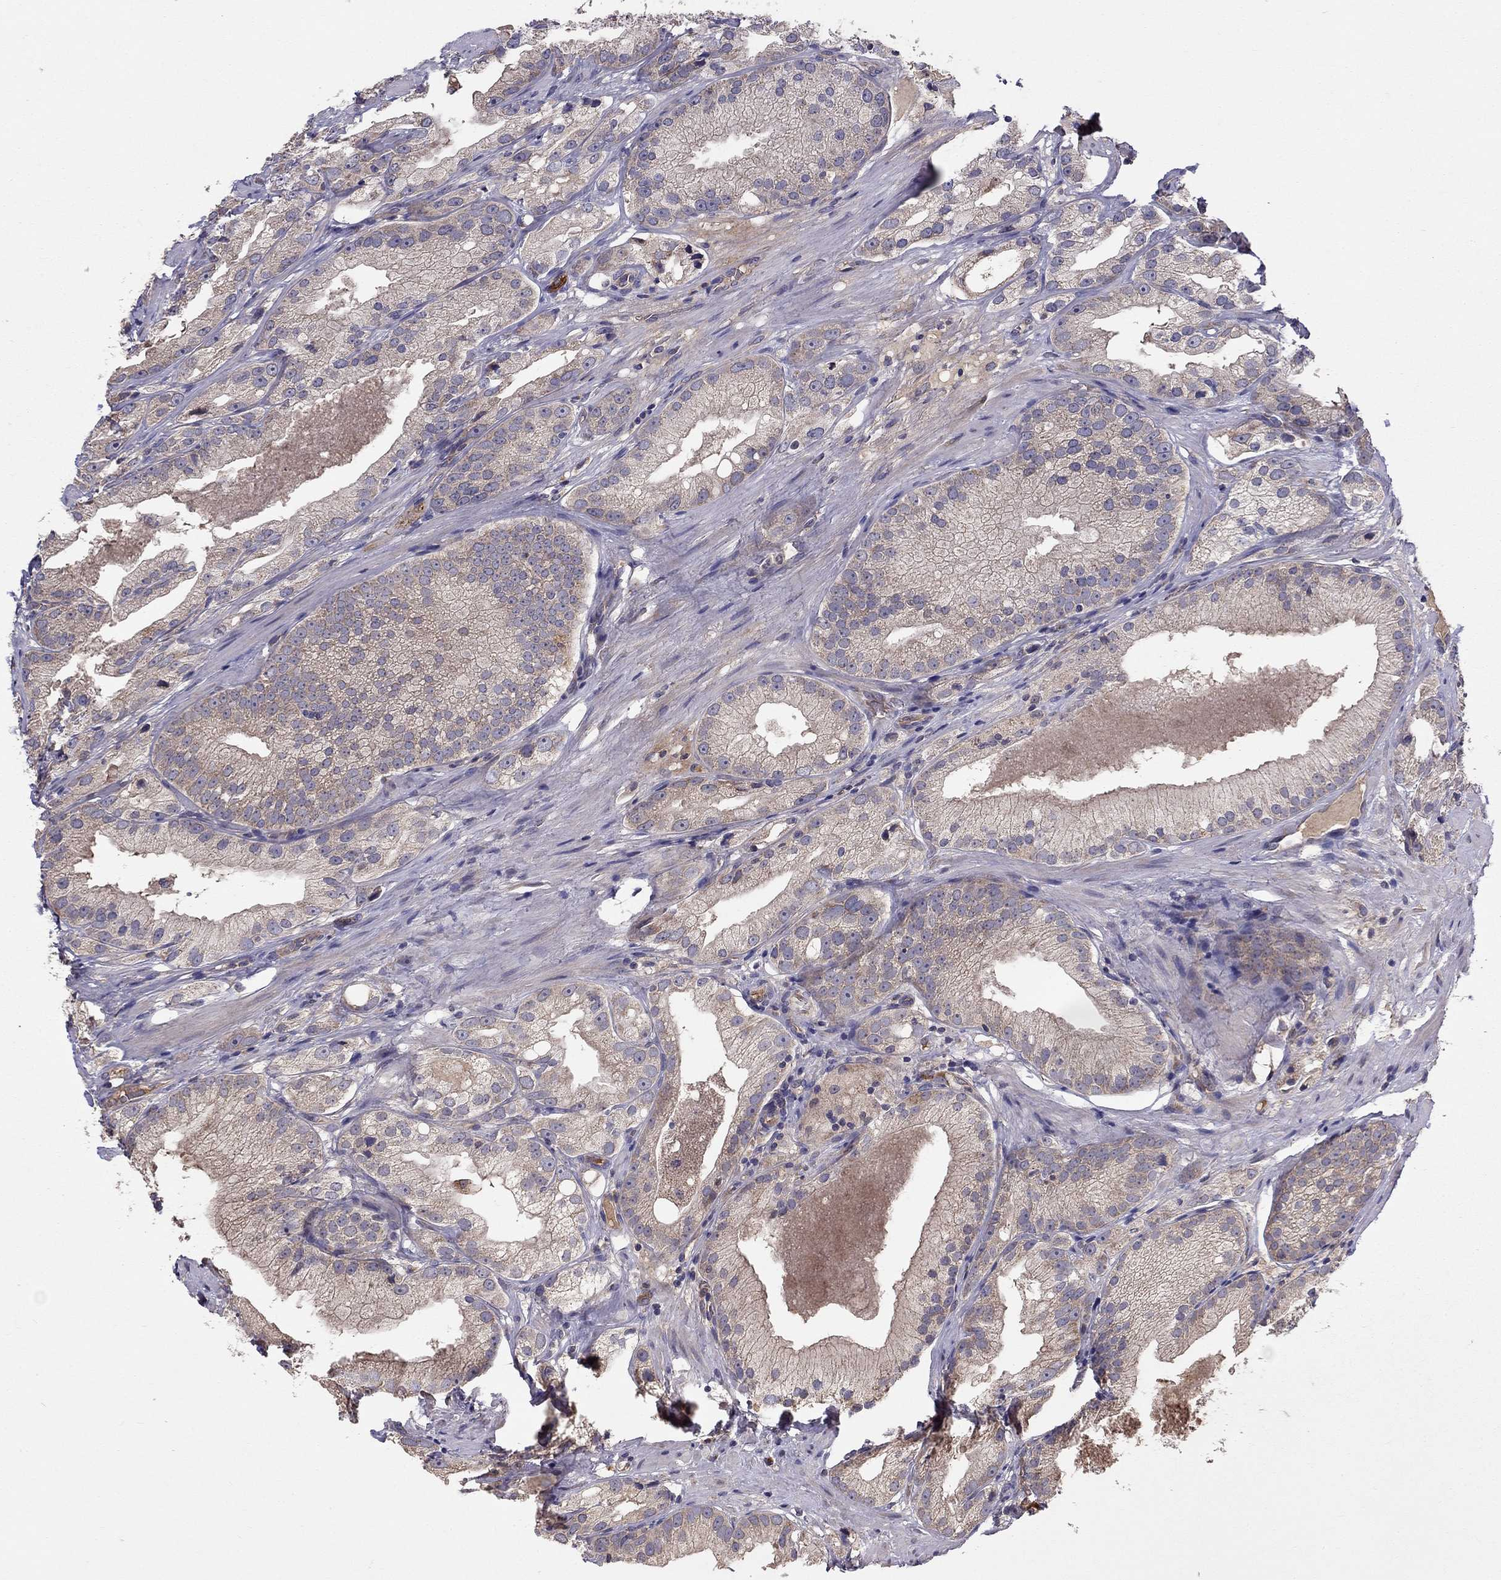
{"staining": {"intensity": "weak", "quantity": "<25%", "location": "cytoplasmic/membranous"}, "tissue": "prostate cancer", "cell_type": "Tumor cells", "image_type": "cancer", "snomed": [{"axis": "morphology", "description": "Adenocarcinoma, High grade"}, {"axis": "topography", "description": "Prostate and seminal vesicle, NOS"}], "caption": "Protein analysis of prostate cancer displays no significant expression in tumor cells. (DAB immunohistochemistry visualized using brightfield microscopy, high magnification).", "gene": "PIK3CG", "patient": {"sex": "male", "age": 62}}